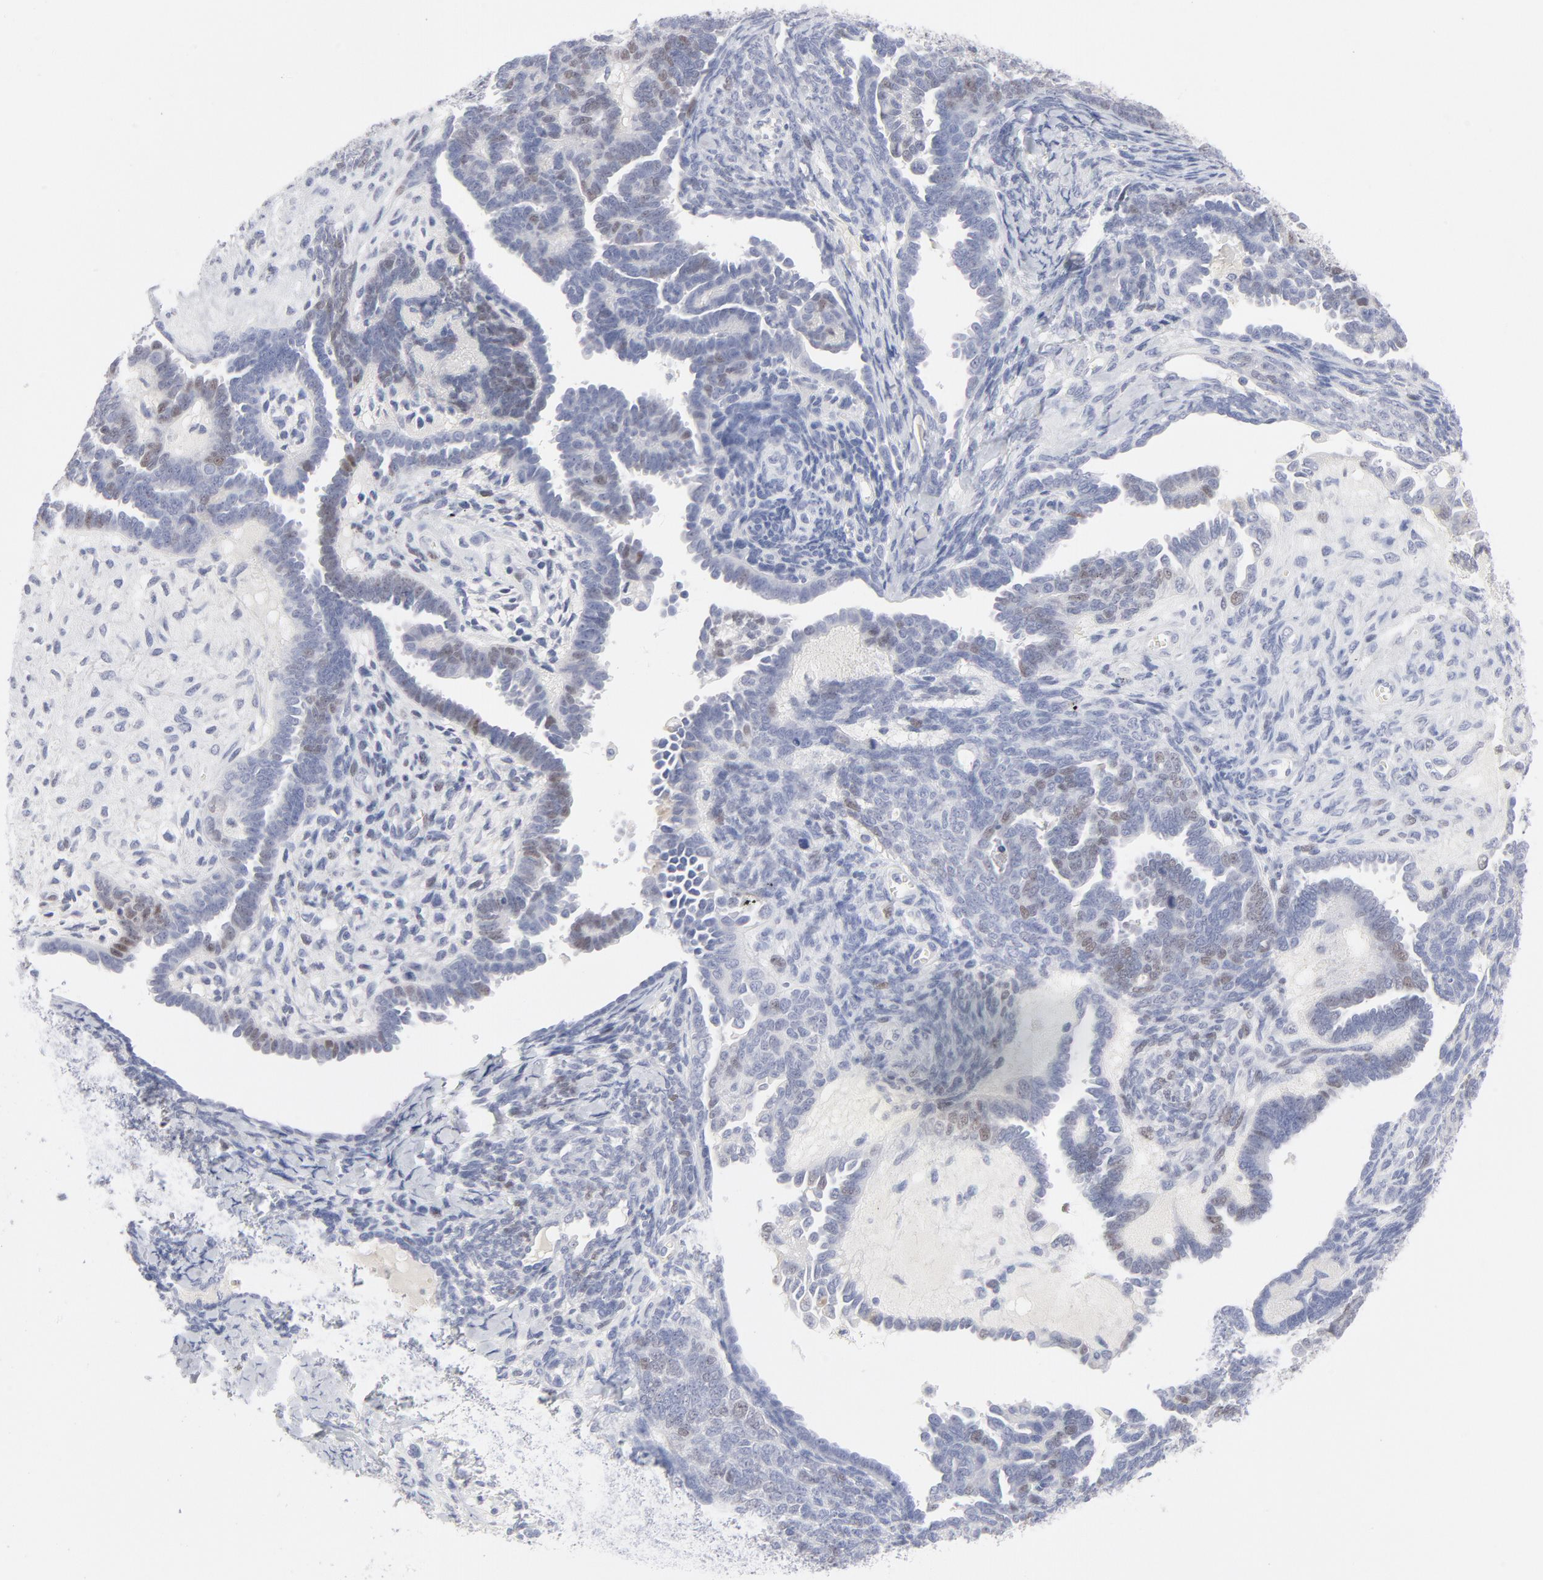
{"staining": {"intensity": "weak", "quantity": "25%-75%", "location": "nuclear"}, "tissue": "endometrial cancer", "cell_type": "Tumor cells", "image_type": "cancer", "snomed": [{"axis": "morphology", "description": "Neoplasm, malignant, NOS"}, {"axis": "topography", "description": "Endometrium"}], "caption": "The immunohistochemical stain highlights weak nuclear staining in tumor cells of malignant neoplasm (endometrial) tissue.", "gene": "MCM7", "patient": {"sex": "female", "age": 74}}